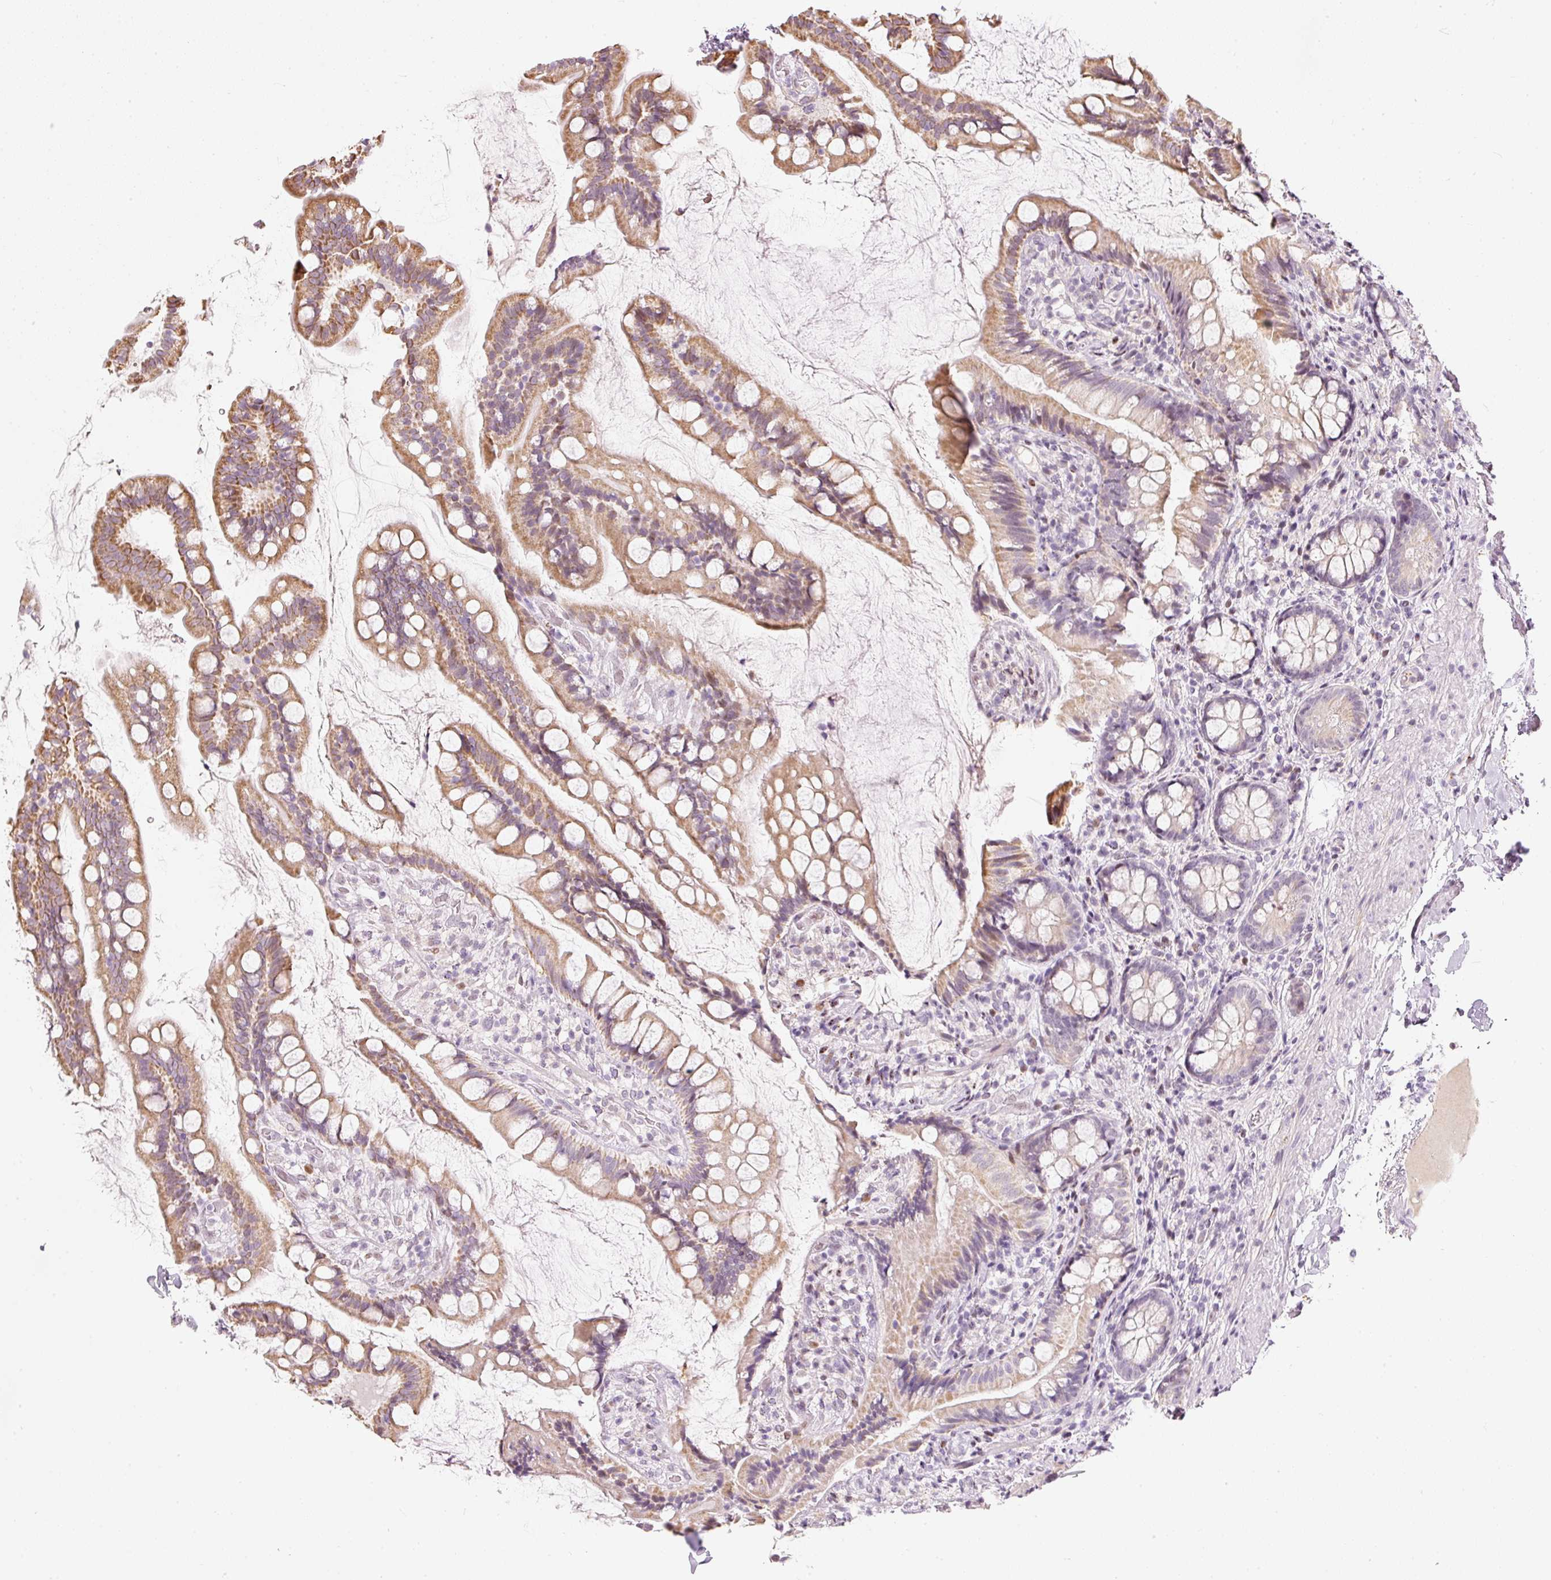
{"staining": {"intensity": "moderate", "quantity": ">75%", "location": "cytoplasmic/membranous"}, "tissue": "small intestine", "cell_type": "Glandular cells", "image_type": "normal", "snomed": [{"axis": "morphology", "description": "Normal tissue, NOS"}, {"axis": "topography", "description": "Small intestine"}], "caption": "IHC (DAB) staining of unremarkable small intestine shows moderate cytoplasmic/membranous protein positivity in about >75% of glandular cells.", "gene": "RNF39", "patient": {"sex": "male", "age": 70}}